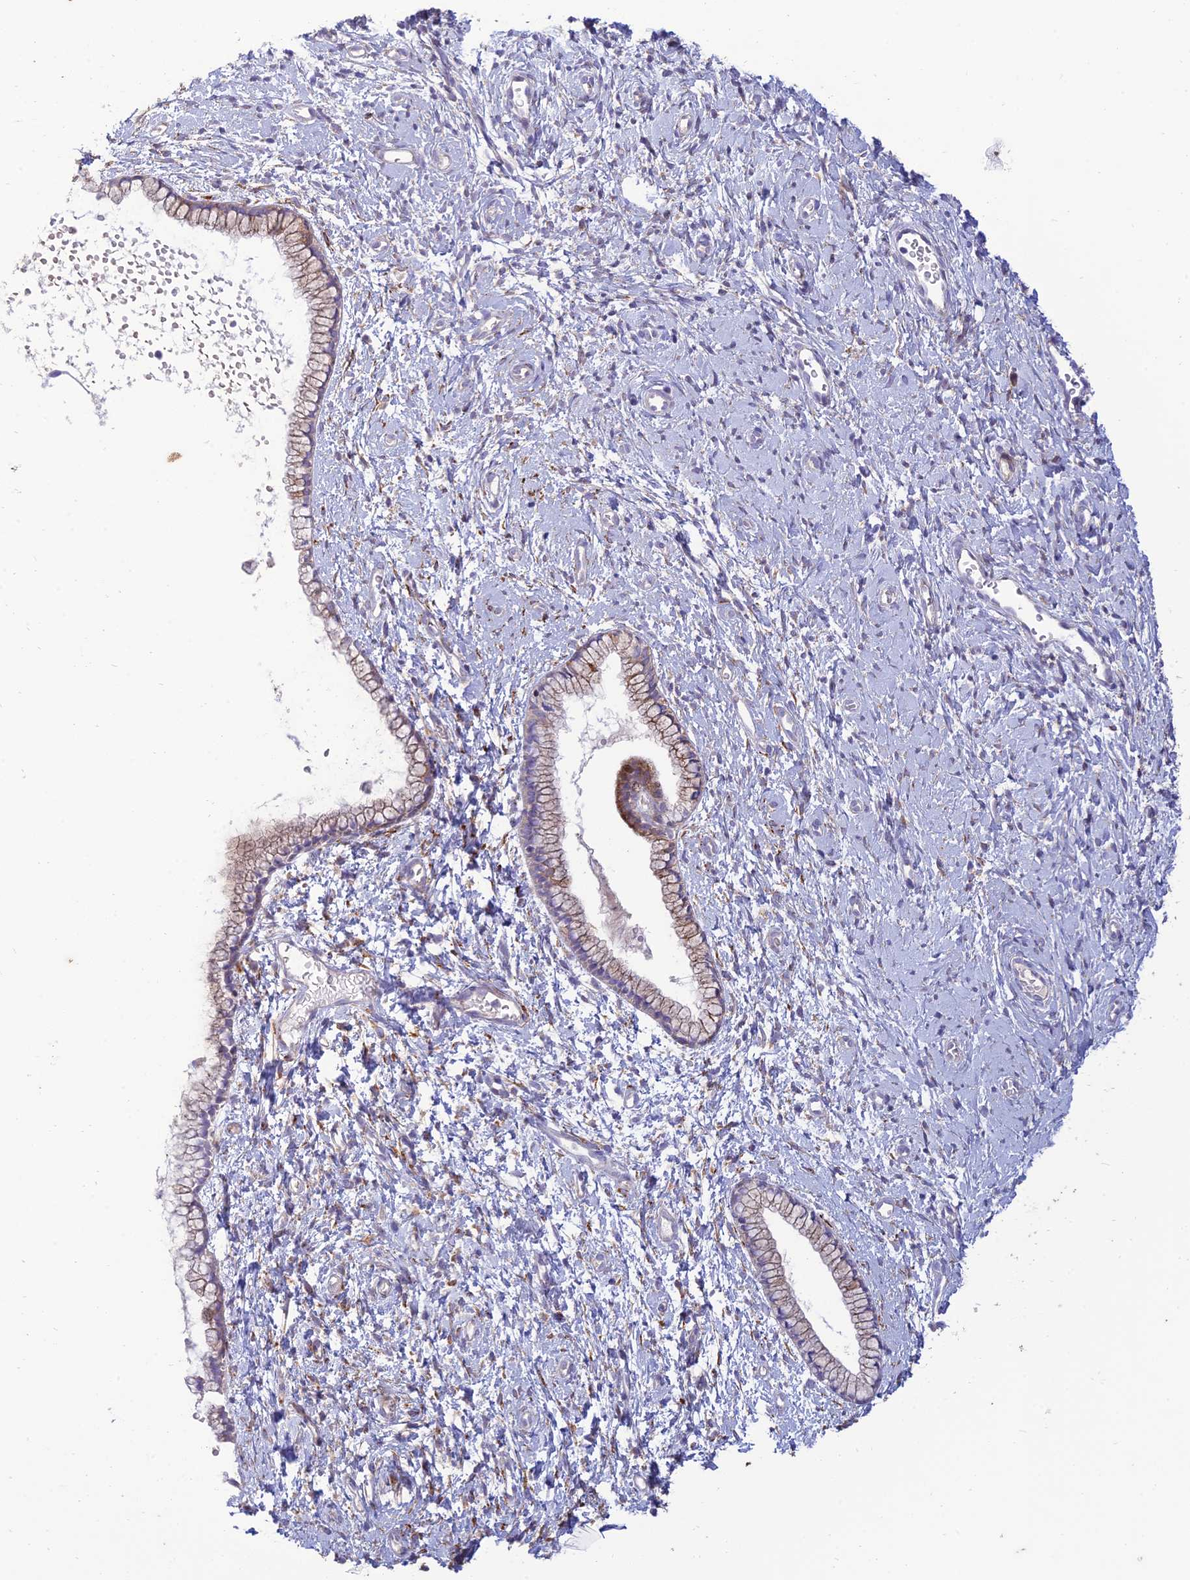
{"staining": {"intensity": "moderate", "quantity": "25%-75%", "location": "cytoplasmic/membranous"}, "tissue": "cervix", "cell_type": "Glandular cells", "image_type": "normal", "snomed": [{"axis": "morphology", "description": "Normal tissue, NOS"}, {"axis": "topography", "description": "Cervix"}], "caption": "Protein expression analysis of unremarkable cervix demonstrates moderate cytoplasmic/membranous positivity in approximately 25%-75% of glandular cells.", "gene": "RCN3", "patient": {"sex": "female", "age": 57}}